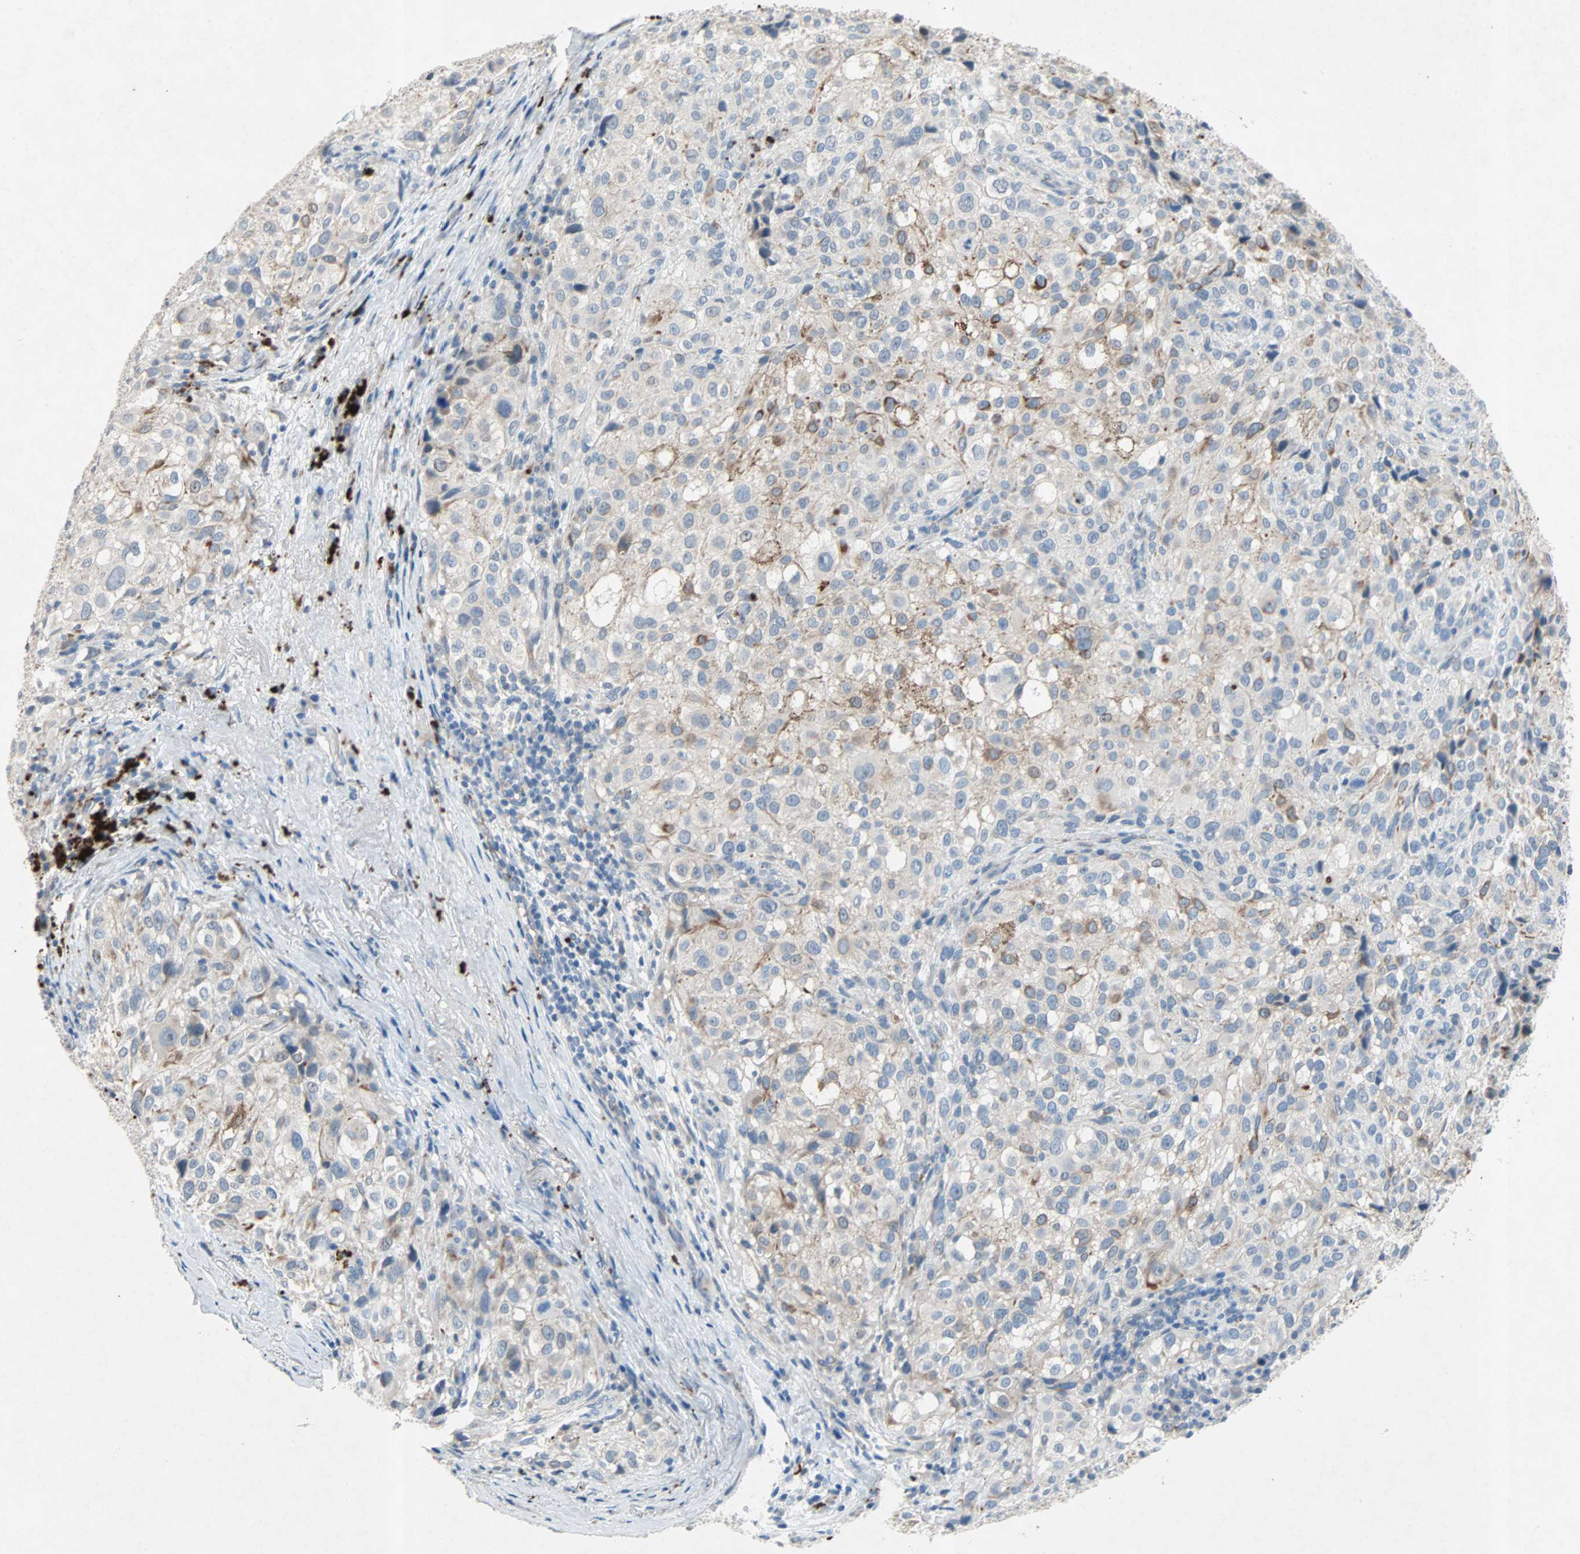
{"staining": {"intensity": "negative", "quantity": "none", "location": "none"}, "tissue": "melanoma", "cell_type": "Tumor cells", "image_type": "cancer", "snomed": [{"axis": "morphology", "description": "Necrosis, NOS"}, {"axis": "morphology", "description": "Malignant melanoma, NOS"}, {"axis": "topography", "description": "Skin"}], "caption": "Immunohistochemistry micrograph of human malignant melanoma stained for a protein (brown), which shows no positivity in tumor cells. (Immunohistochemistry, brightfield microscopy, high magnification).", "gene": "PCDHB2", "patient": {"sex": "female", "age": 87}}